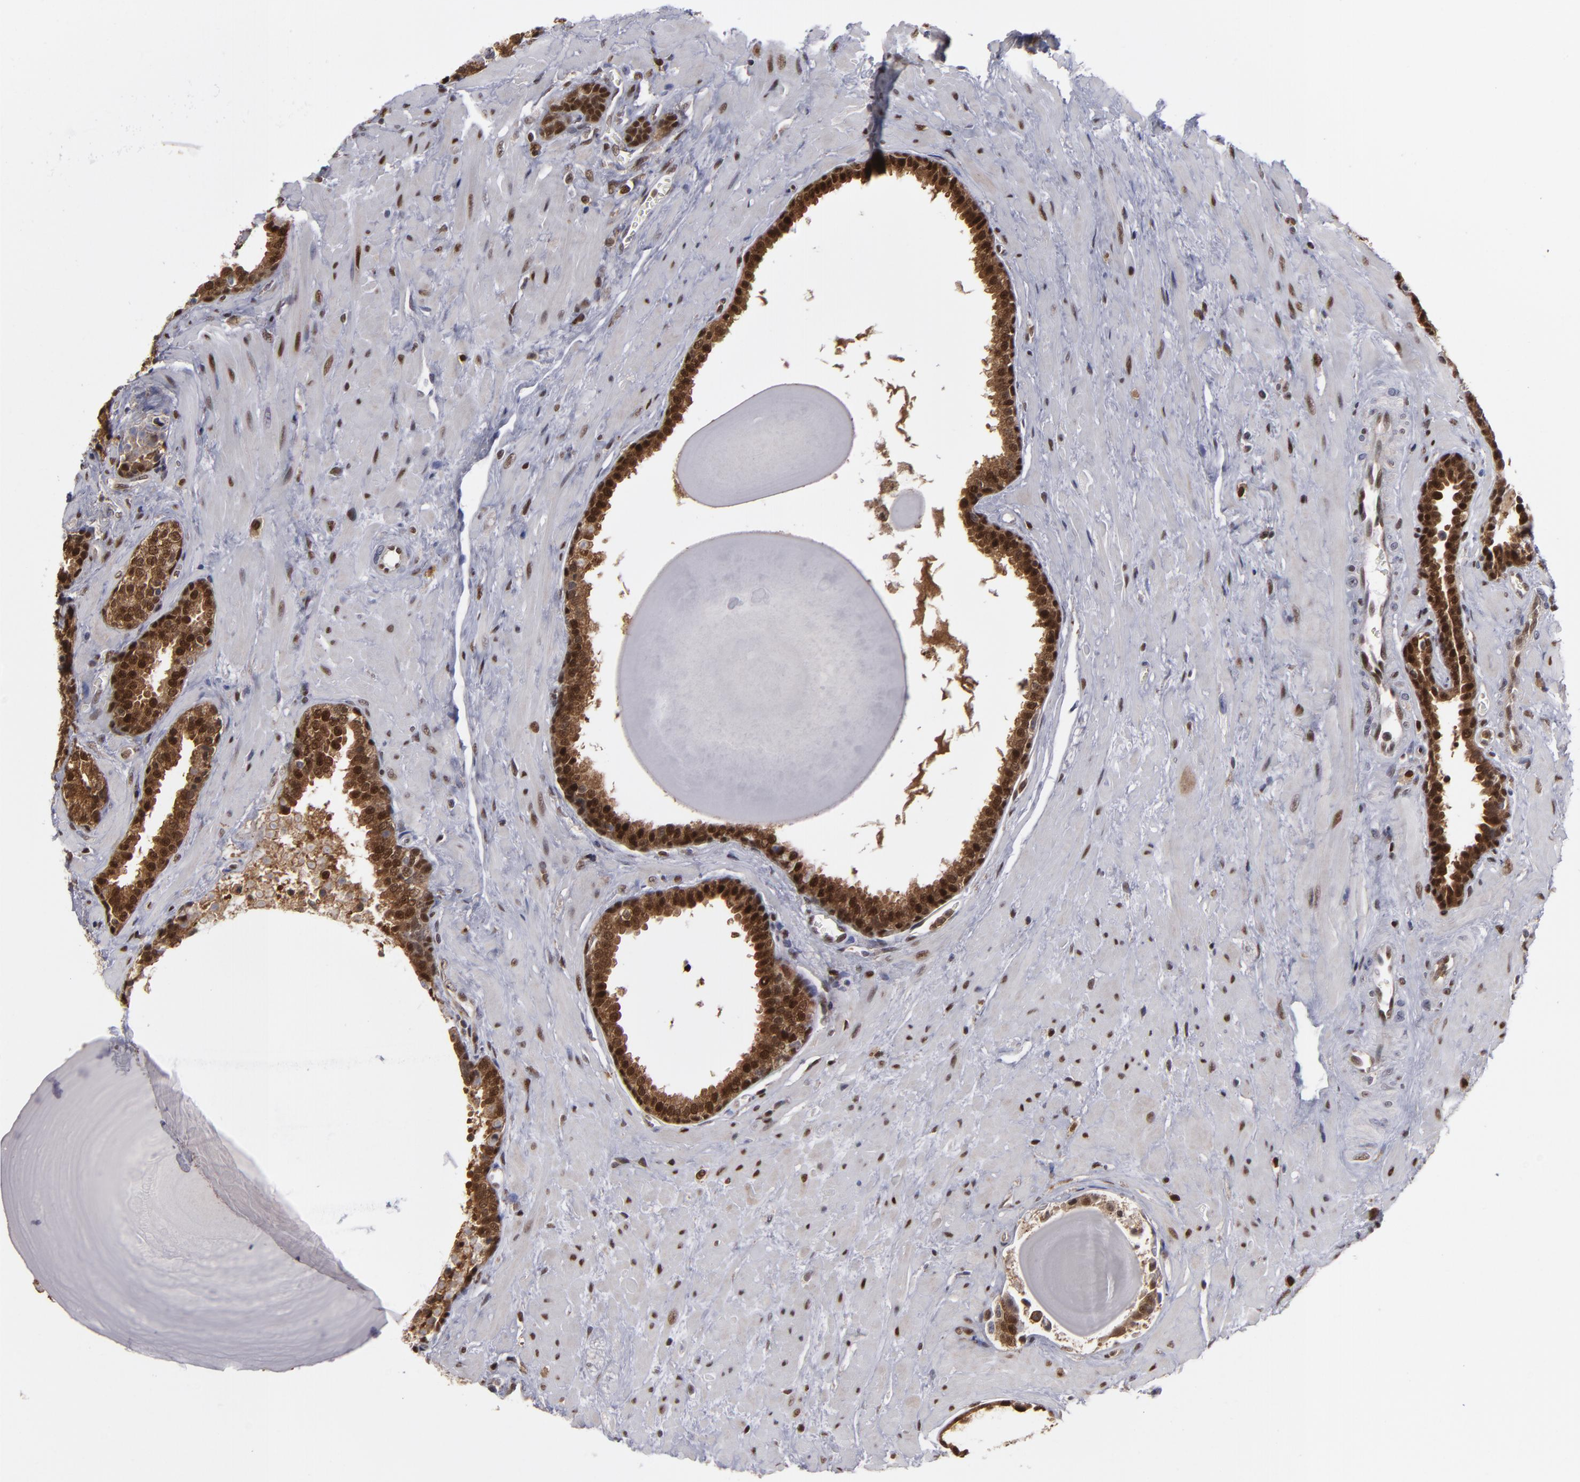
{"staining": {"intensity": "moderate", "quantity": ">75%", "location": "cytoplasmic/membranous,nuclear"}, "tissue": "prostate", "cell_type": "Glandular cells", "image_type": "normal", "snomed": [{"axis": "morphology", "description": "Normal tissue, NOS"}, {"axis": "topography", "description": "Prostate"}], "caption": "Glandular cells exhibit medium levels of moderate cytoplasmic/membranous,nuclear expression in approximately >75% of cells in benign human prostate.", "gene": "GSR", "patient": {"sex": "male", "age": 51}}